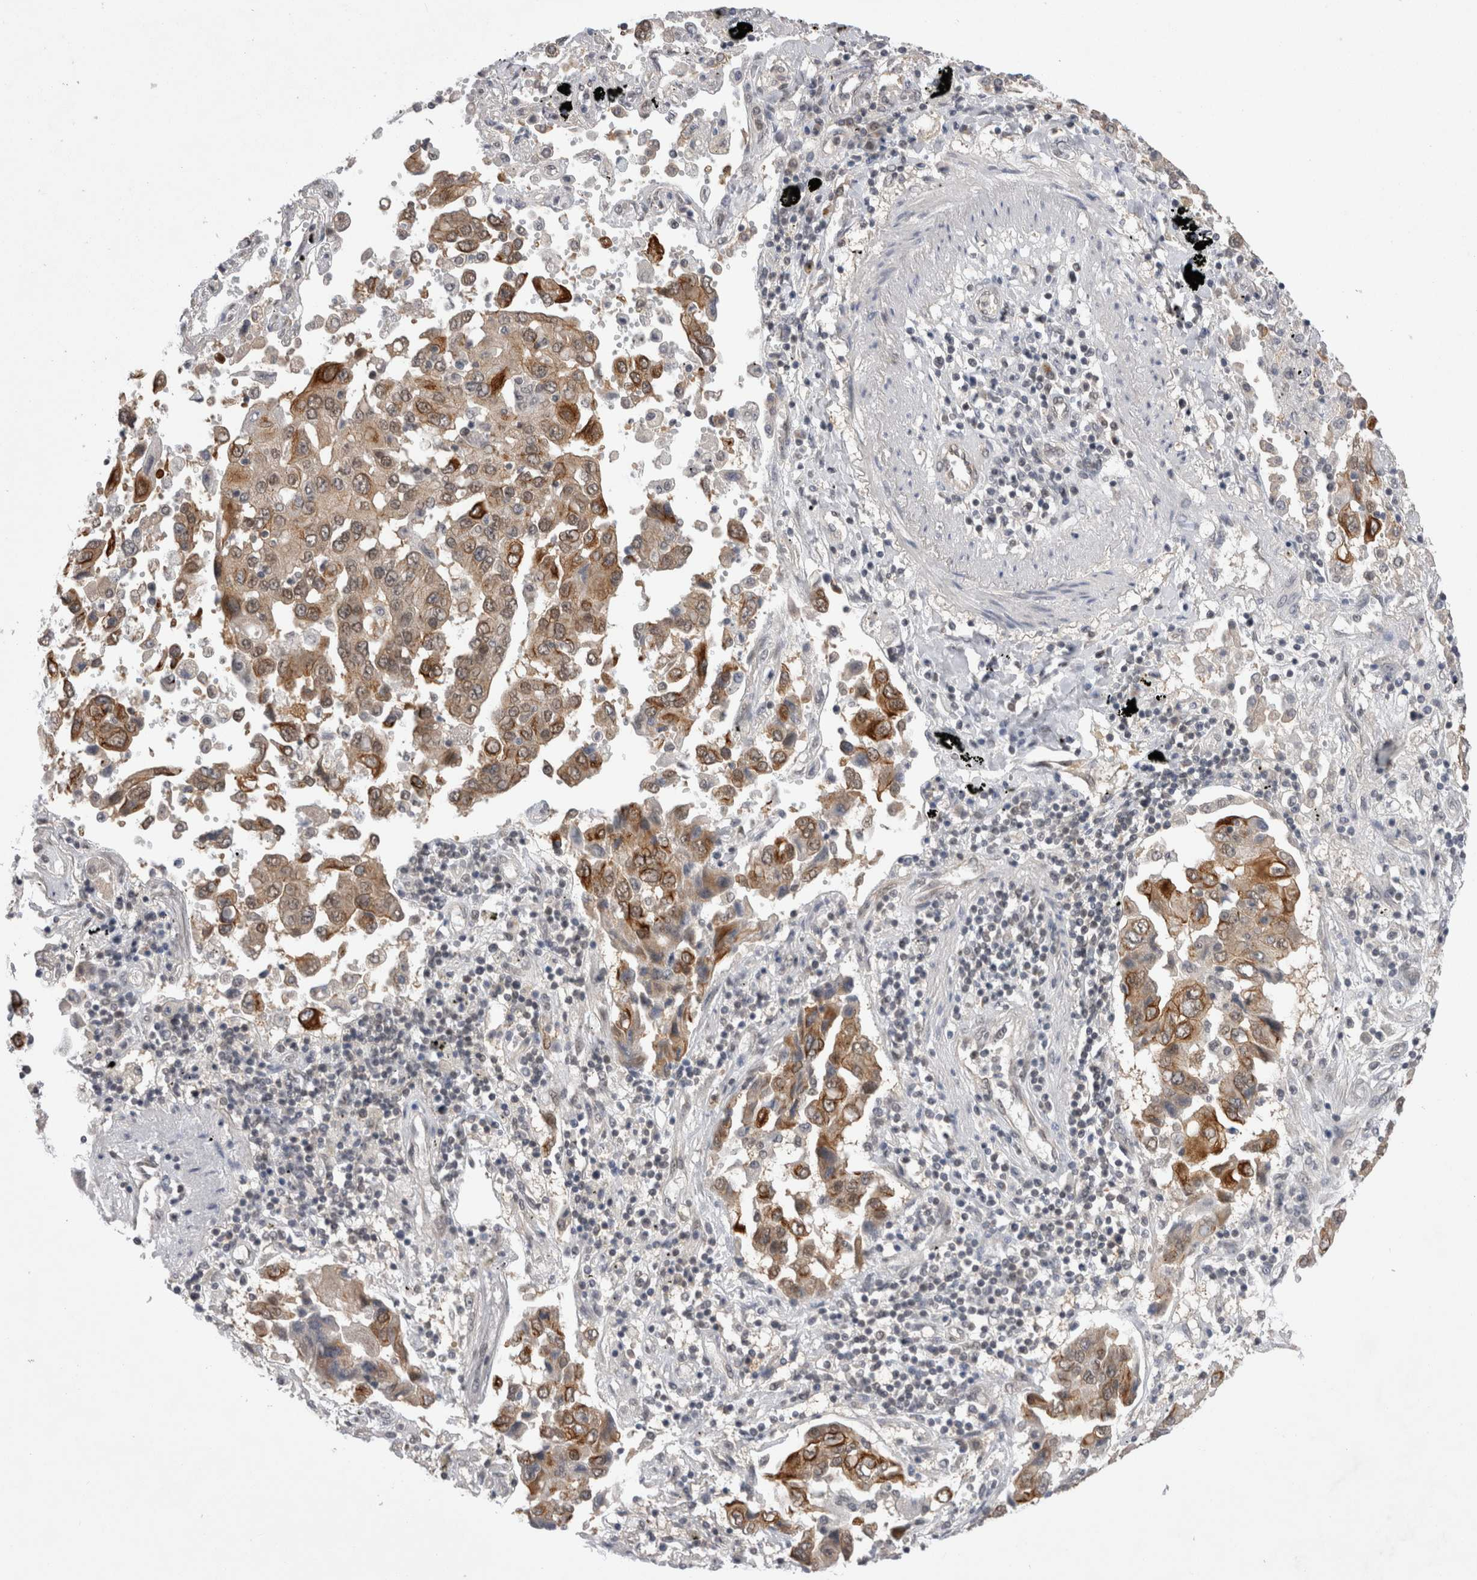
{"staining": {"intensity": "moderate", "quantity": ">75%", "location": "cytoplasmic/membranous"}, "tissue": "lung cancer", "cell_type": "Tumor cells", "image_type": "cancer", "snomed": [{"axis": "morphology", "description": "Adenocarcinoma, NOS"}, {"axis": "topography", "description": "Lung"}], "caption": "Human adenocarcinoma (lung) stained with a protein marker reveals moderate staining in tumor cells.", "gene": "ZNF341", "patient": {"sex": "female", "age": 65}}